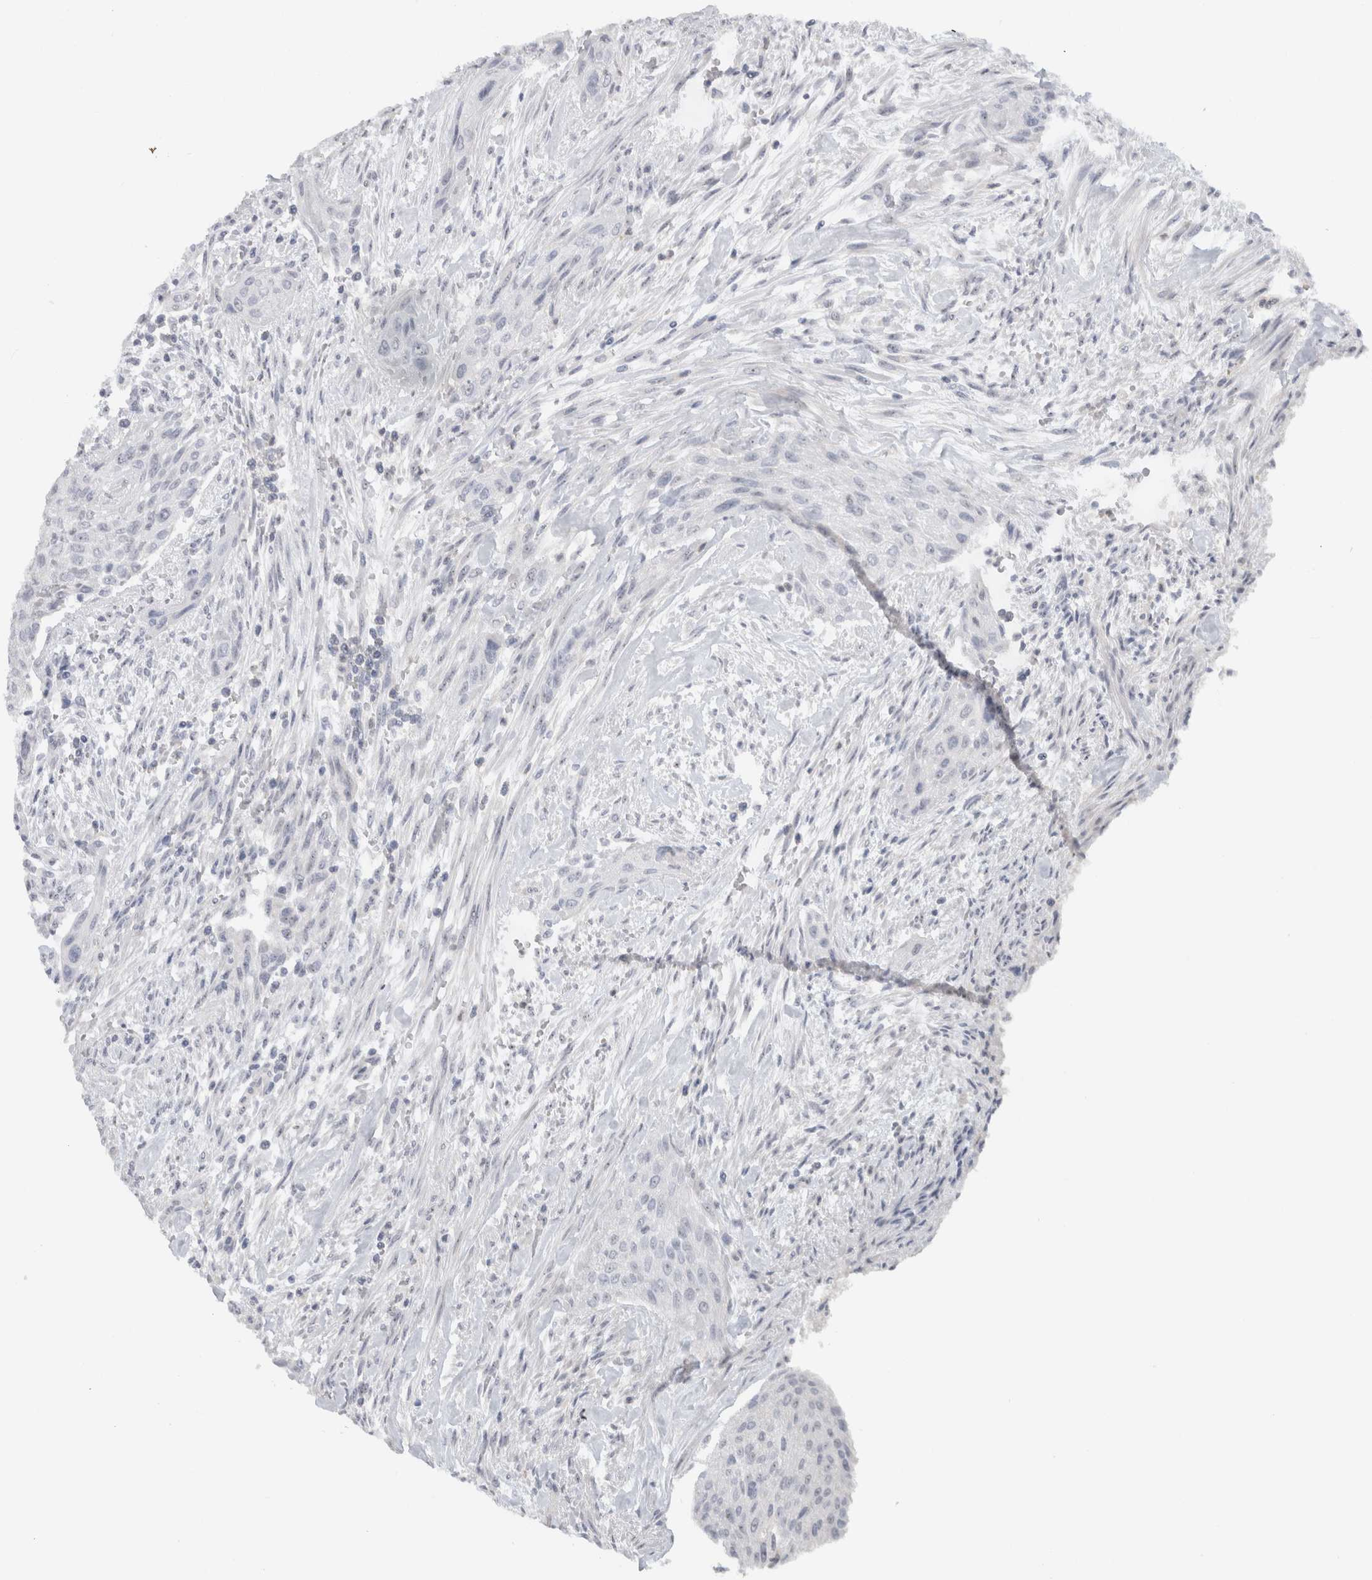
{"staining": {"intensity": "negative", "quantity": "none", "location": "none"}, "tissue": "urothelial cancer", "cell_type": "Tumor cells", "image_type": "cancer", "snomed": [{"axis": "morphology", "description": "Urothelial carcinoma, Low grade"}, {"axis": "morphology", "description": "Urothelial carcinoma, High grade"}, {"axis": "topography", "description": "Urinary bladder"}], "caption": "The photomicrograph shows no staining of tumor cells in urothelial cancer.", "gene": "FMR1NB", "patient": {"sex": "male", "age": 35}}